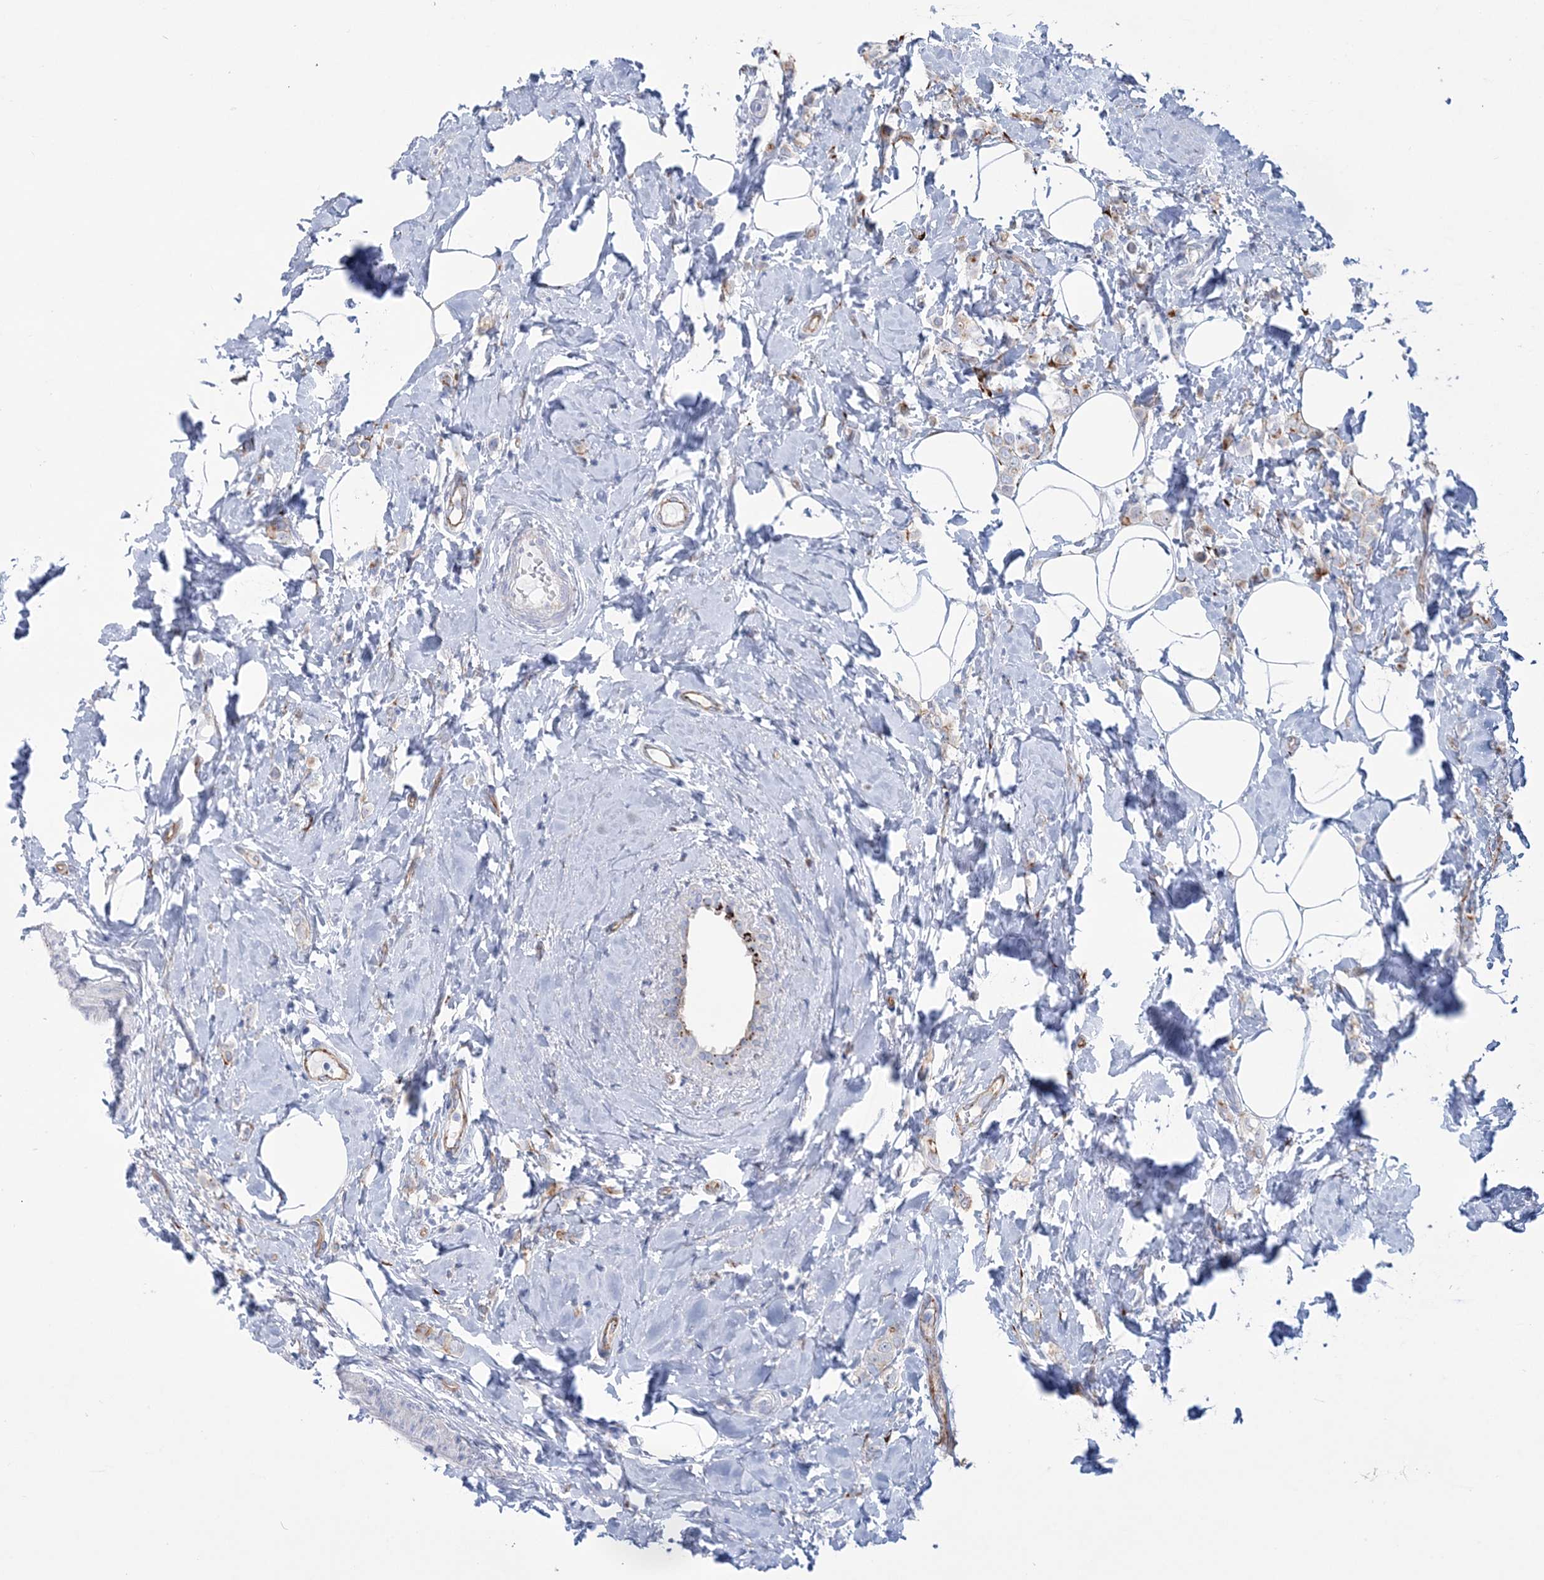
{"staining": {"intensity": "negative", "quantity": "none", "location": "none"}, "tissue": "breast cancer", "cell_type": "Tumor cells", "image_type": "cancer", "snomed": [{"axis": "morphology", "description": "Lobular carcinoma"}, {"axis": "topography", "description": "Breast"}], "caption": "High magnification brightfield microscopy of lobular carcinoma (breast) stained with DAB (brown) and counterstained with hematoxylin (blue): tumor cells show no significant positivity. Brightfield microscopy of immunohistochemistry (IHC) stained with DAB (3,3'-diaminobenzidine) (brown) and hematoxylin (blue), captured at high magnification.", "gene": "RAB11FIP5", "patient": {"sex": "female", "age": 47}}